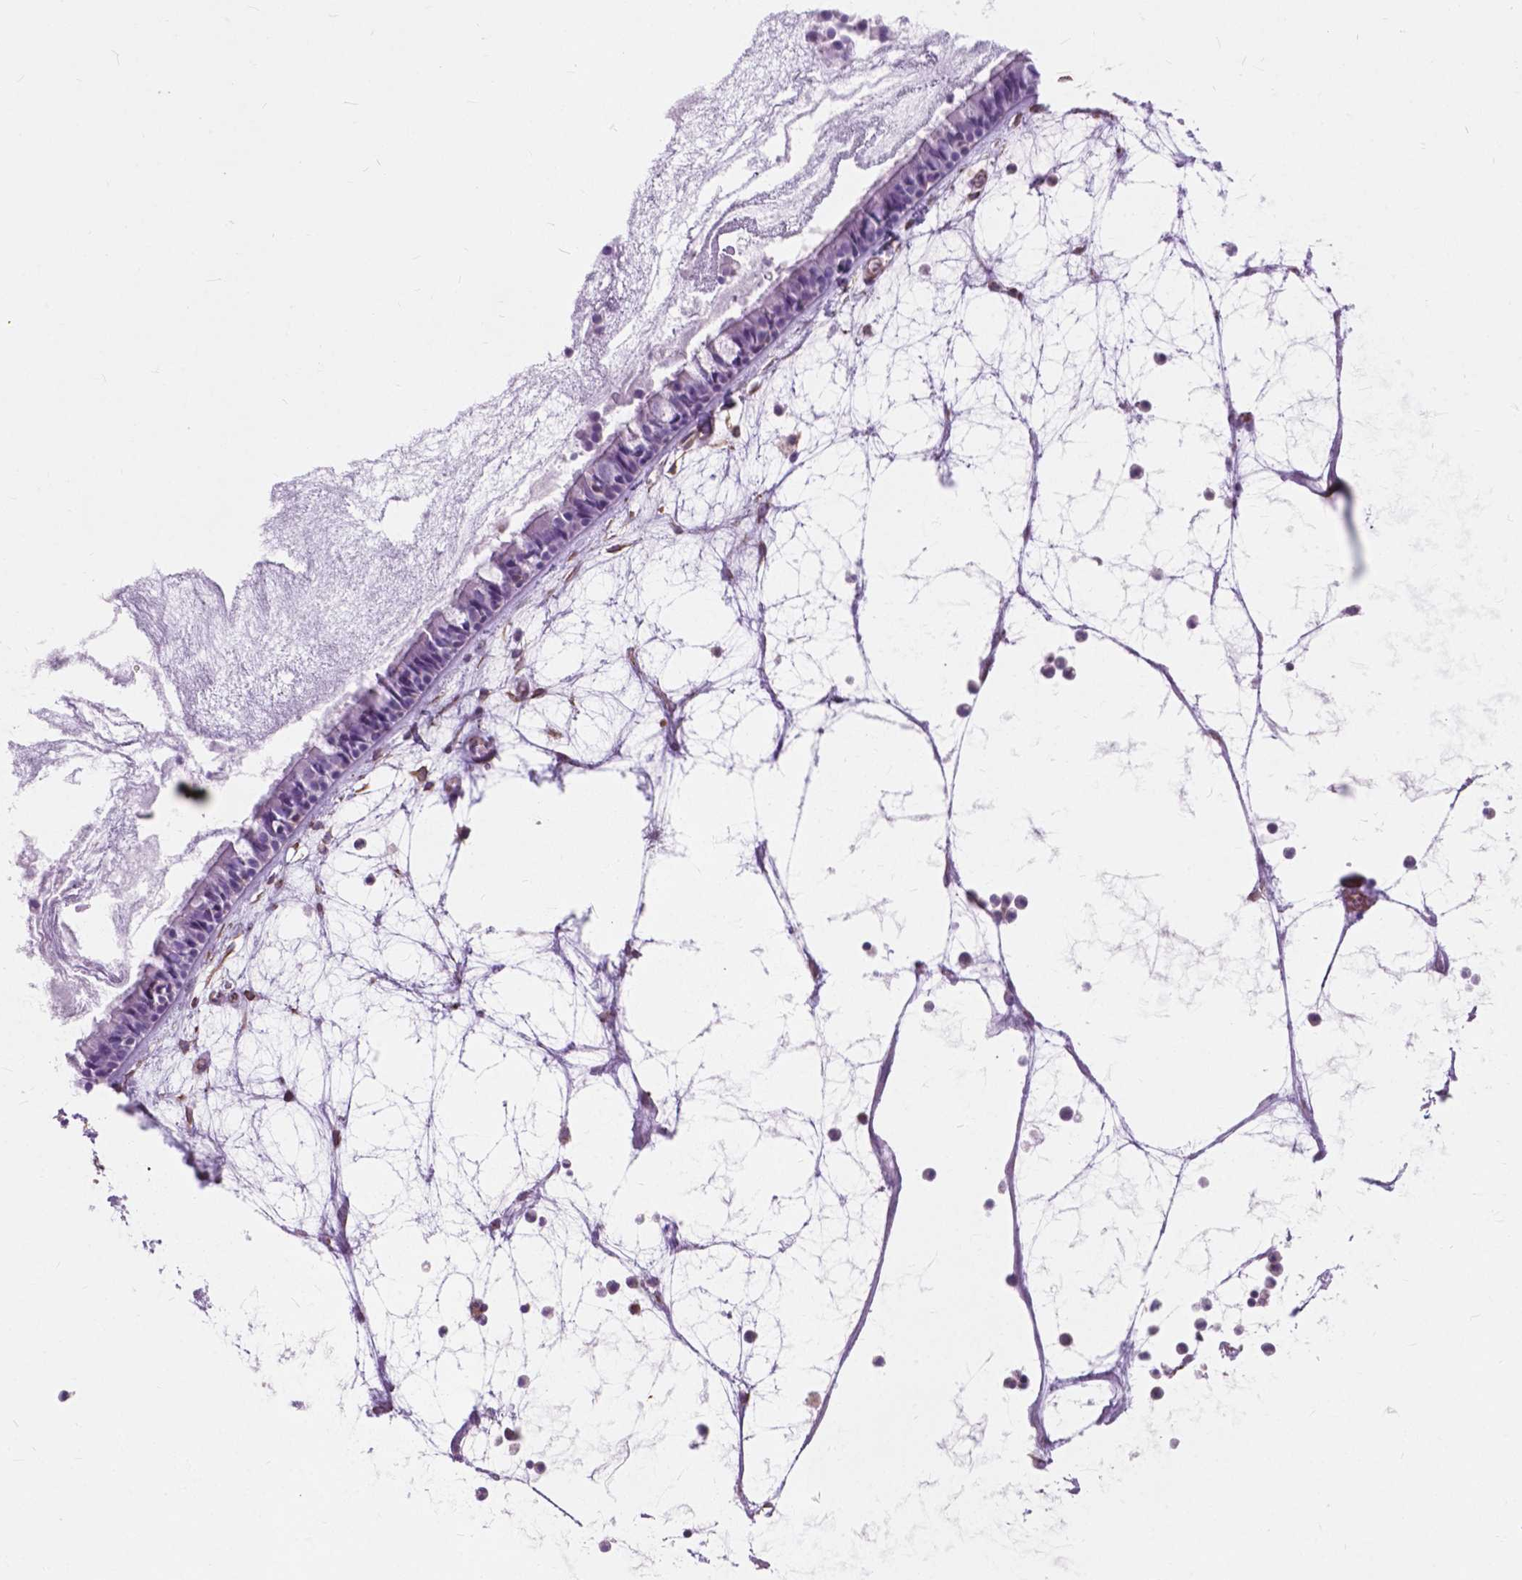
{"staining": {"intensity": "negative", "quantity": "none", "location": "none"}, "tissue": "nasopharynx", "cell_type": "Respiratory epithelial cells", "image_type": "normal", "snomed": [{"axis": "morphology", "description": "Normal tissue, NOS"}, {"axis": "topography", "description": "Nasopharynx"}], "caption": "Immunohistochemical staining of unremarkable human nasopharynx shows no significant staining in respiratory epithelial cells. (DAB IHC, high magnification).", "gene": "AMOT", "patient": {"sex": "male", "age": 31}}